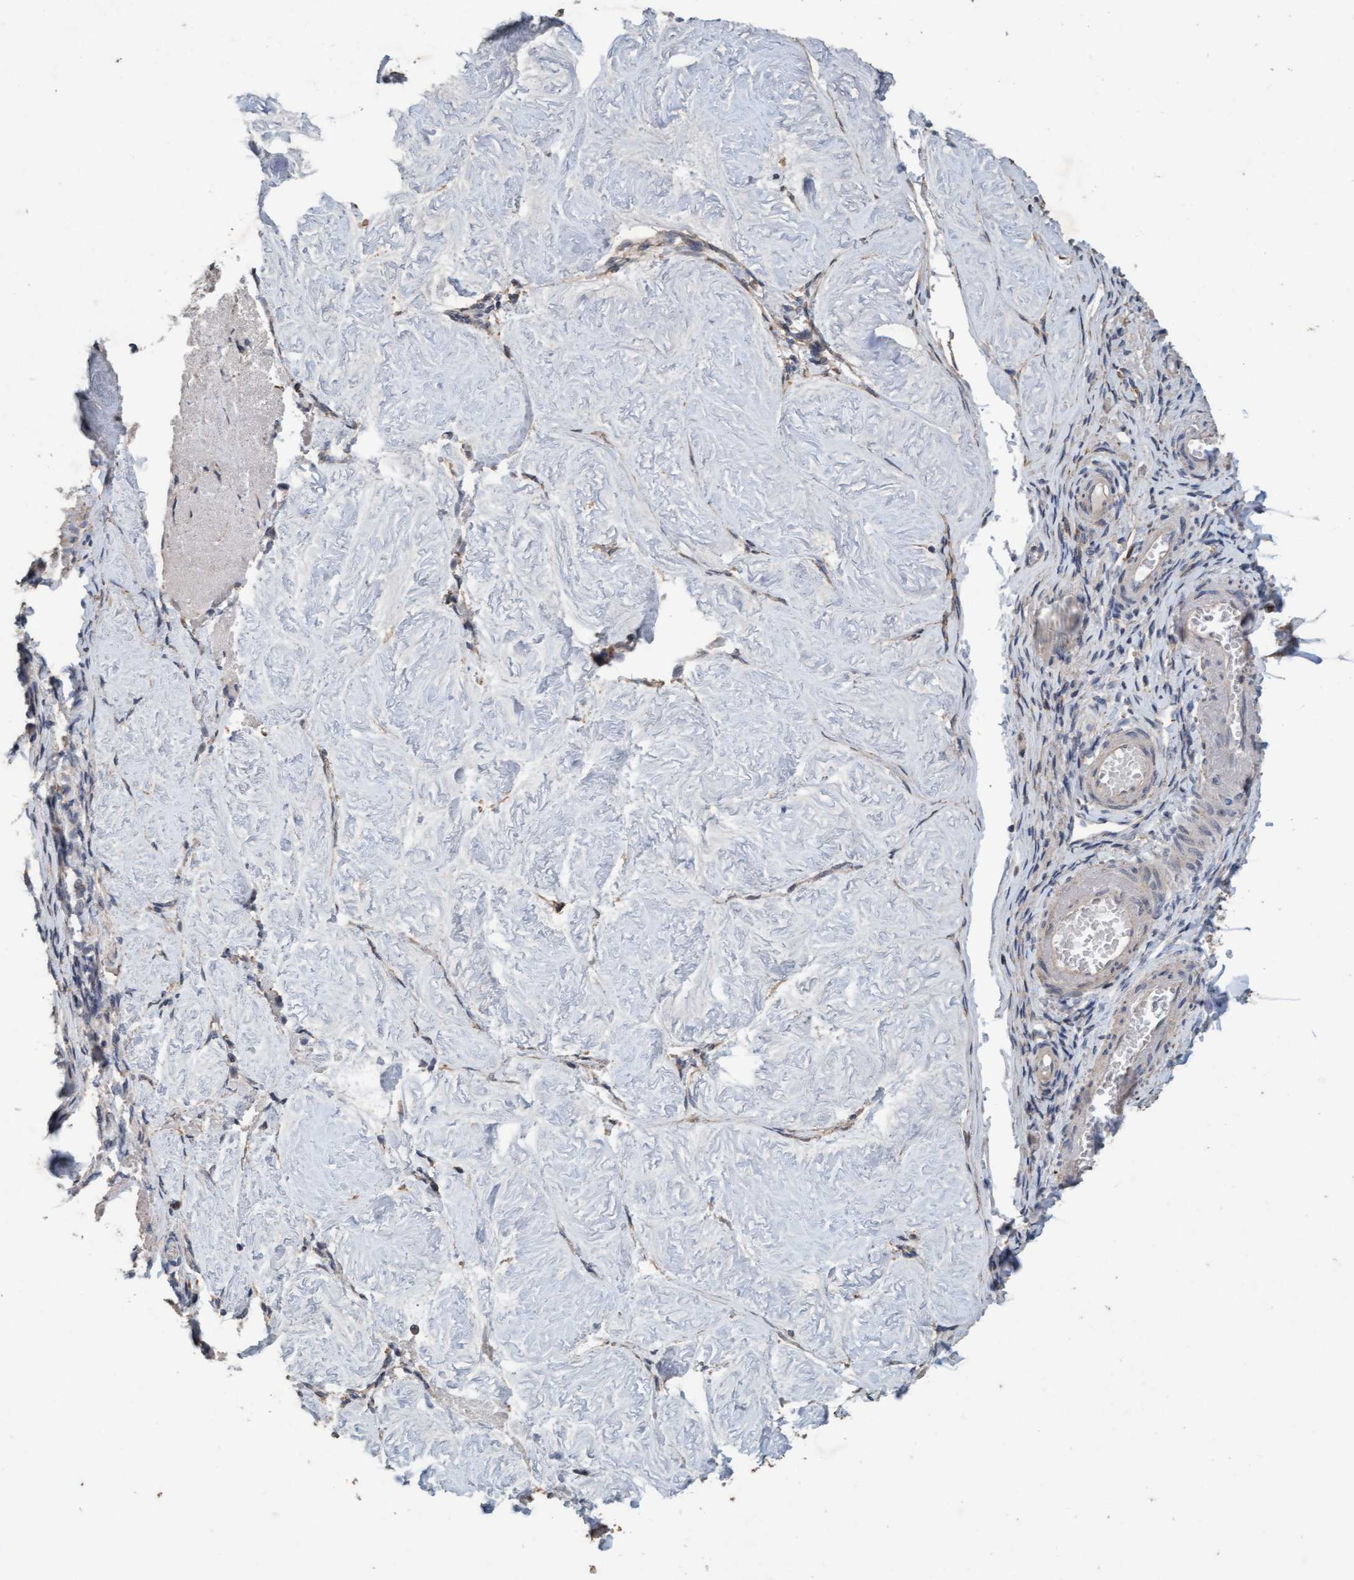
{"staining": {"intensity": "moderate", "quantity": ">75%", "location": "cytoplasmic/membranous"}, "tissue": "adipose tissue", "cell_type": "Adipocytes", "image_type": "normal", "snomed": [{"axis": "morphology", "description": "Normal tissue, NOS"}, {"axis": "topography", "description": "Vascular tissue"}, {"axis": "topography", "description": "Fallopian tube"}, {"axis": "topography", "description": "Ovary"}], "caption": "Immunohistochemistry (IHC) (DAB) staining of normal human adipose tissue displays moderate cytoplasmic/membranous protein staining in about >75% of adipocytes. (brown staining indicates protein expression, while blue staining denotes nuclei).", "gene": "LONRF1", "patient": {"sex": "female", "age": 67}}